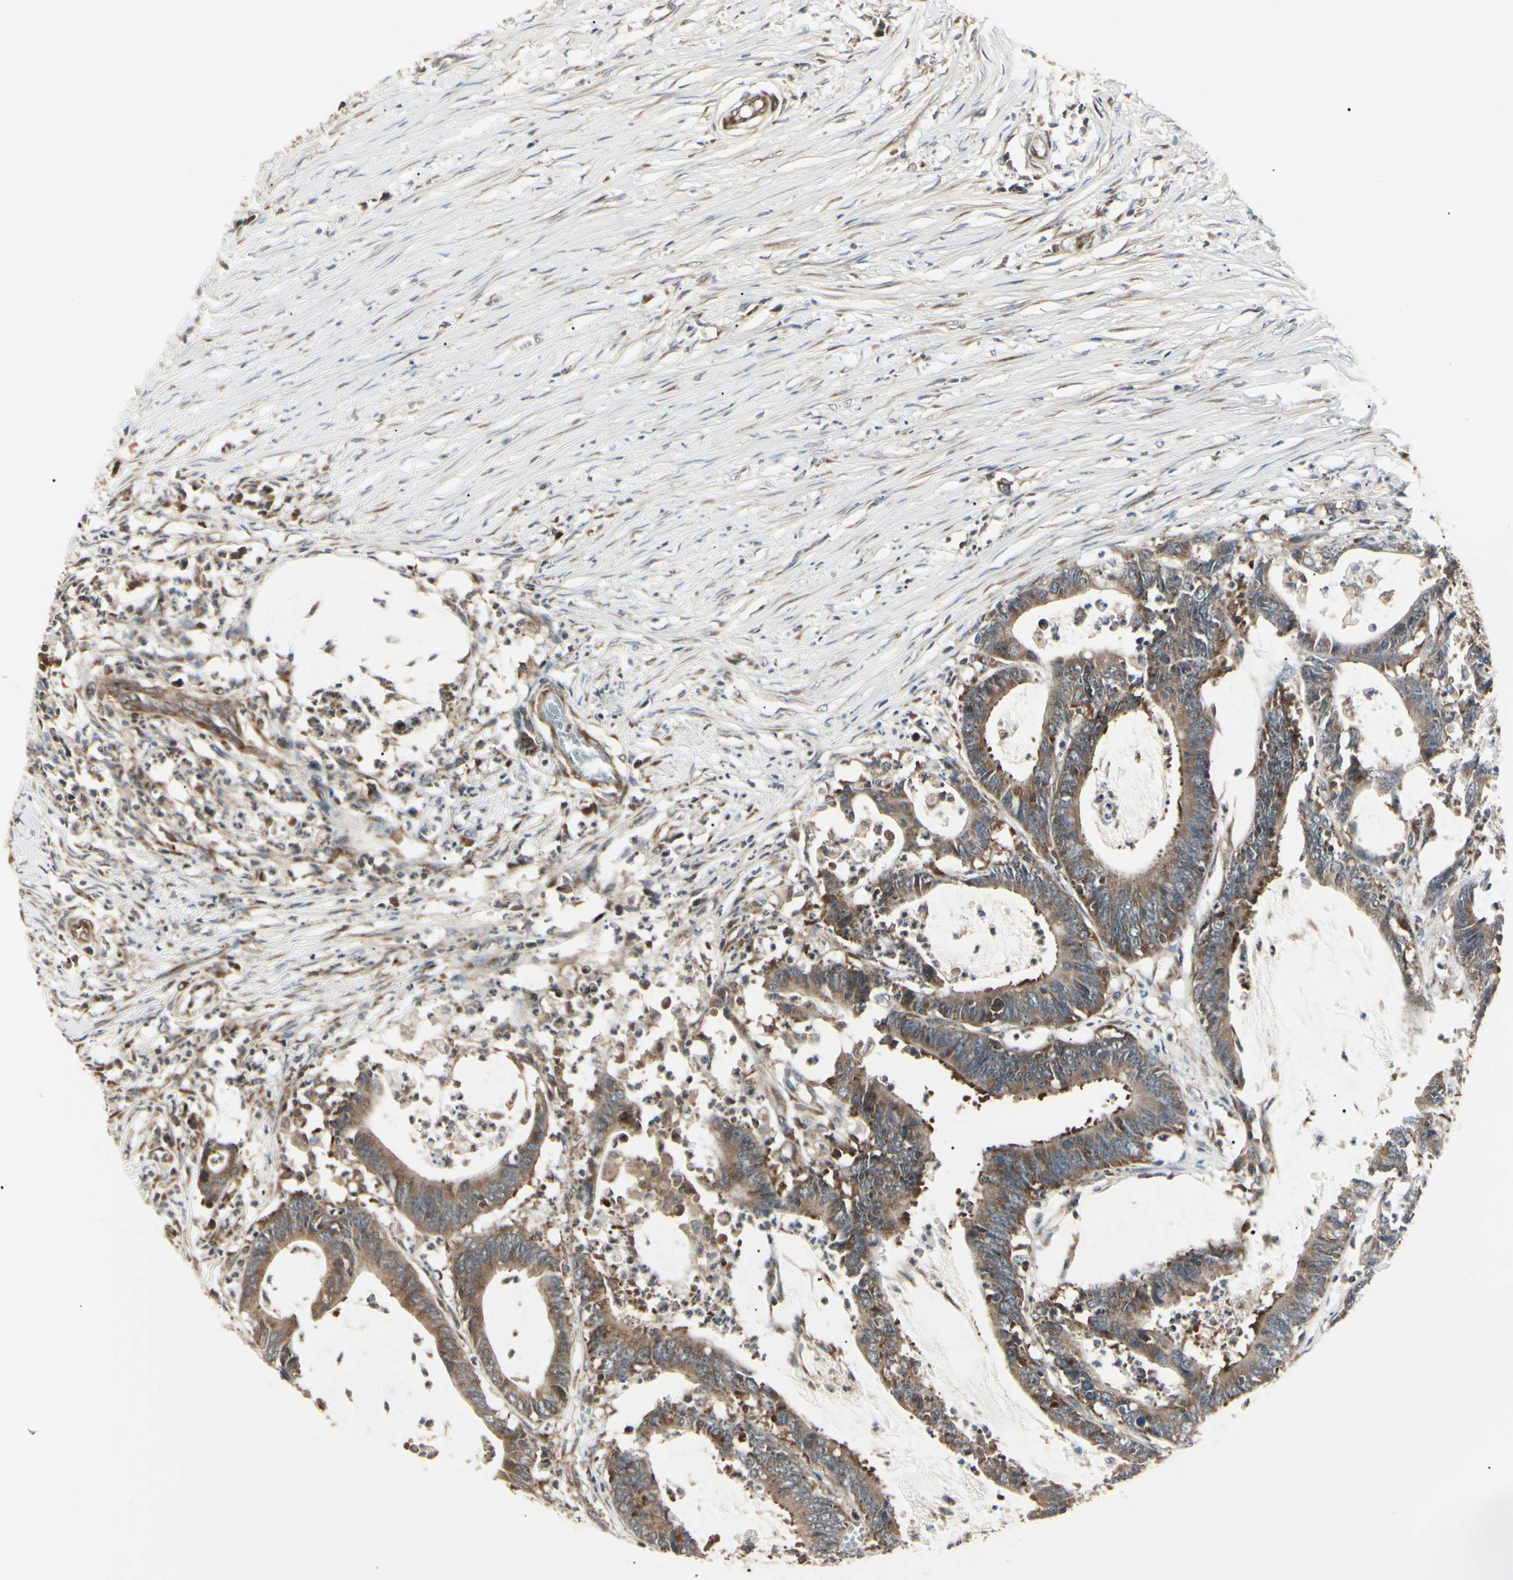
{"staining": {"intensity": "moderate", "quantity": ">75%", "location": "cytoplasmic/membranous"}, "tissue": "colorectal cancer", "cell_type": "Tumor cells", "image_type": "cancer", "snomed": [{"axis": "morphology", "description": "Adenocarcinoma, NOS"}, {"axis": "topography", "description": "Rectum"}], "caption": "Colorectal cancer stained with a brown dye displays moderate cytoplasmic/membranous positive expression in about >75% of tumor cells.", "gene": "MAPRE1", "patient": {"sex": "female", "age": 66}}